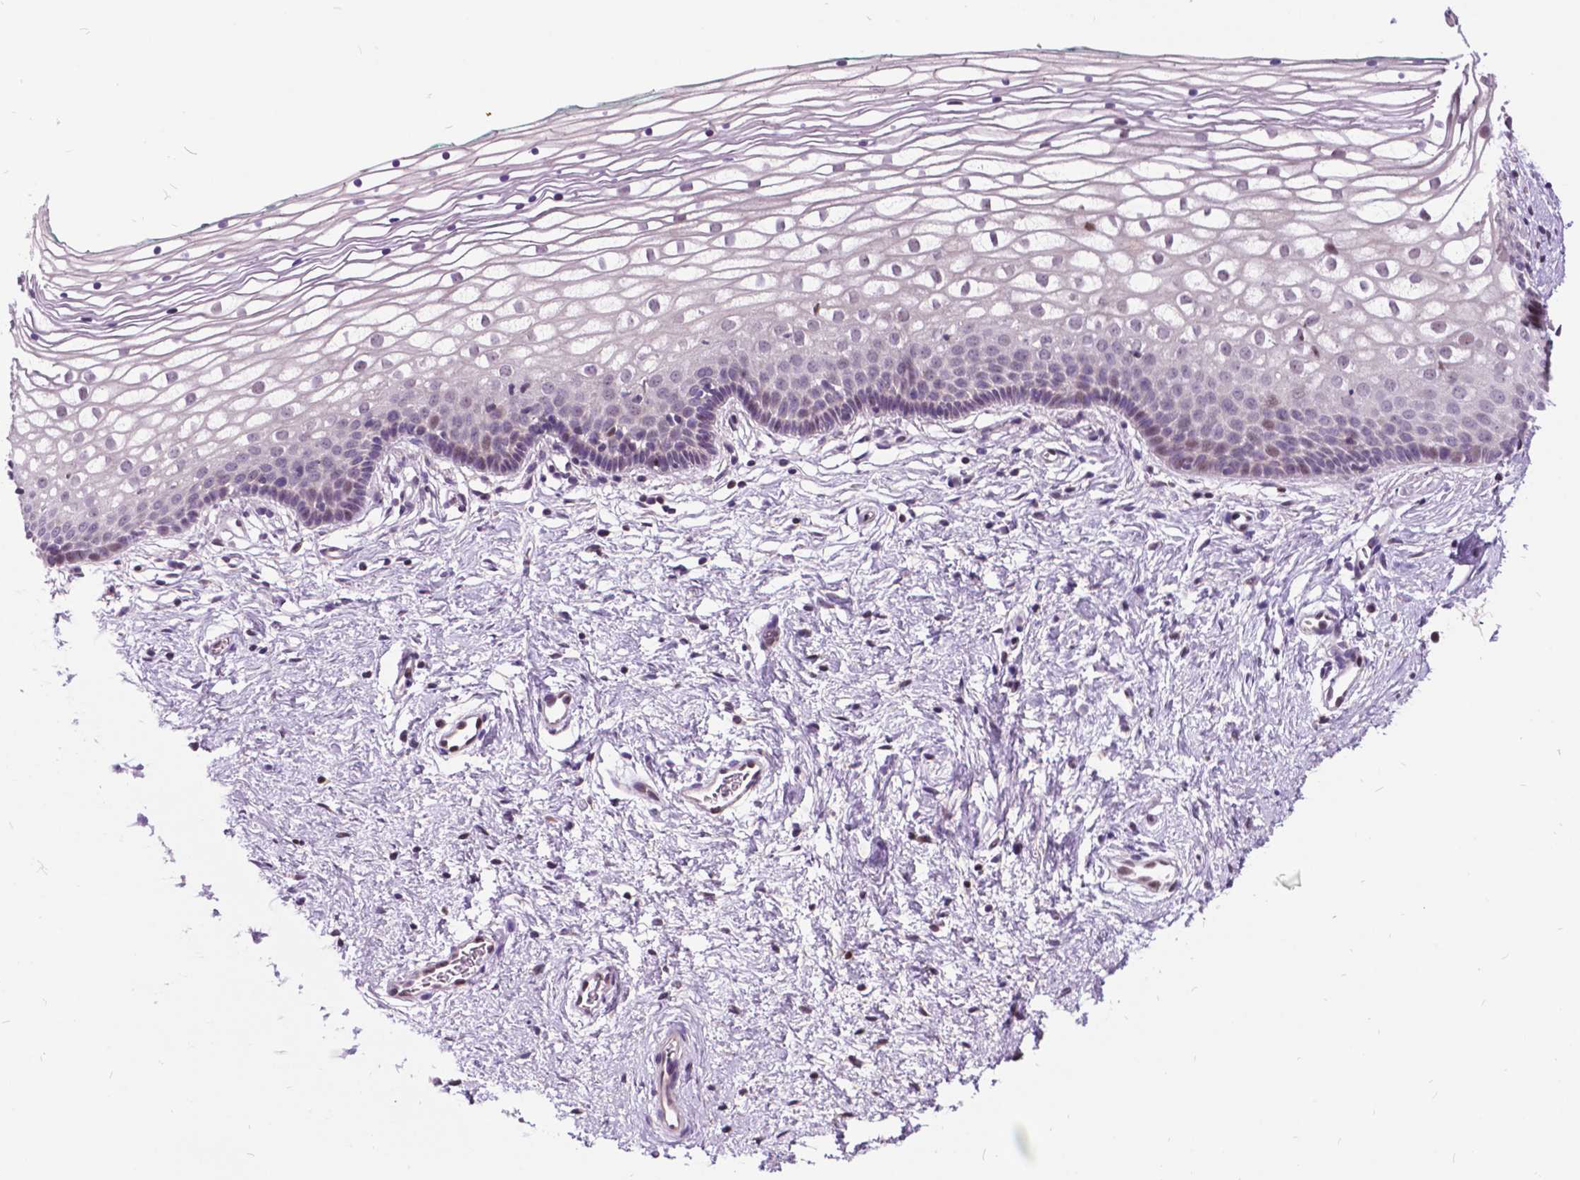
{"staining": {"intensity": "weak", "quantity": "<25%", "location": "nuclear"}, "tissue": "vagina", "cell_type": "Squamous epithelial cells", "image_type": "normal", "snomed": [{"axis": "morphology", "description": "Normal tissue, NOS"}, {"axis": "topography", "description": "Vagina"}], "caption": "High power microscopy micrograph of an immunohistochemistry (IHC) image of unremarkable vagina, revealing no significant staining in squamous epithelial cells.", "gene": "DPF3", "patient": {"sex": "female", "age": 36}}